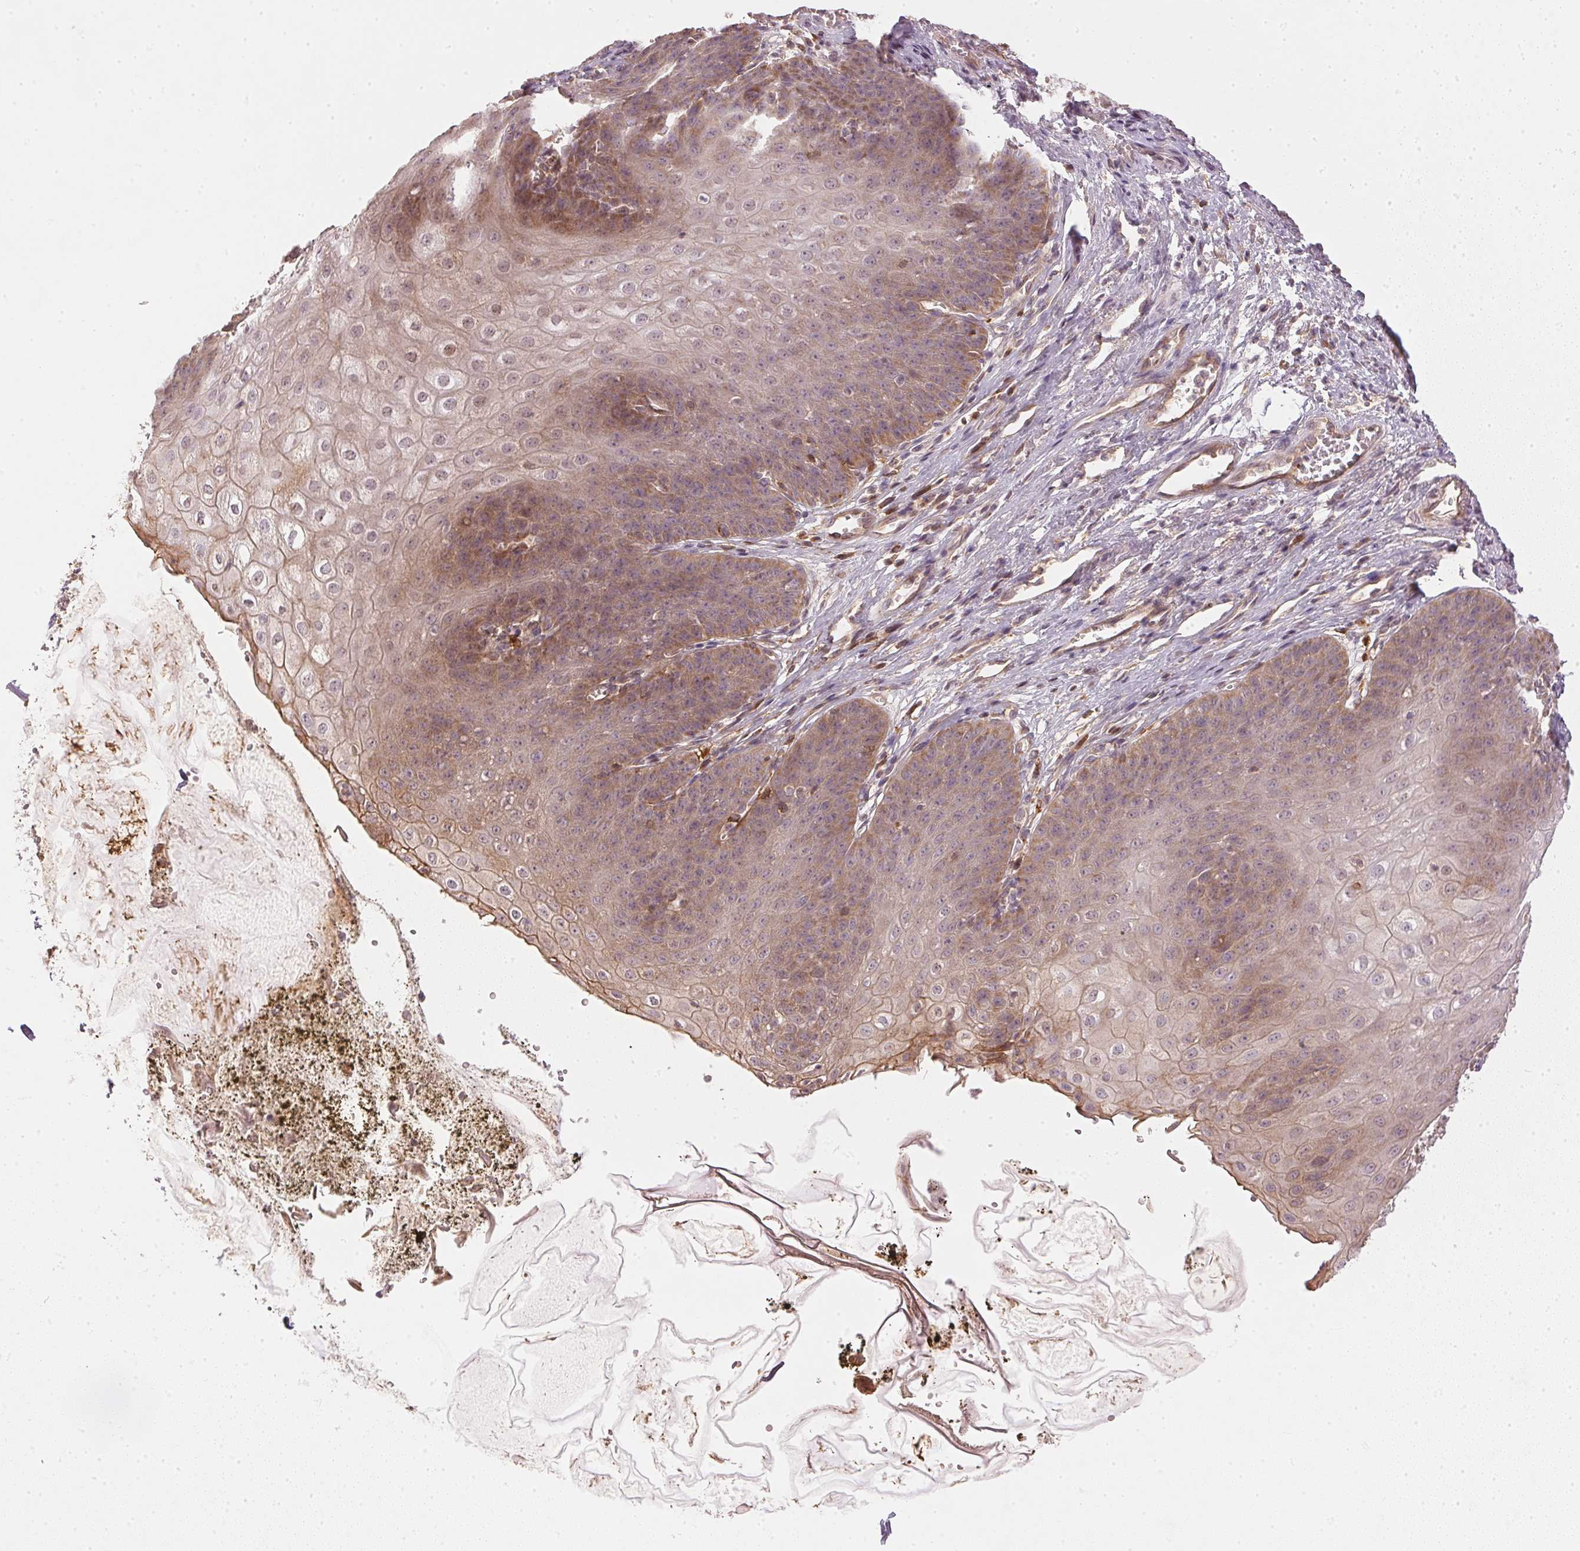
{"staining": {"intensity": "moderate", "quantity": "25%-75%", "location": "cytoplasmic/membranous"}, "tissue": "esophagus", "cell_type": "Squamous epithelial cells", "image_type": "normal", "snomed": [{"axis": "morphology", "description": "Normal tissue, NOS"}, {"axis": "topography", "description": "Esophagus"}], "caption": "This image displays benign esophagus stained with immunohistochemistry to label a protein in brown. The cytoplasmic/membranous of squamous epithelial cells show moderate positivity for the protein. Nuclei are counter-stained blue.", "gene": "NADK2", "patient": {"sex": "male", "age": 71}}